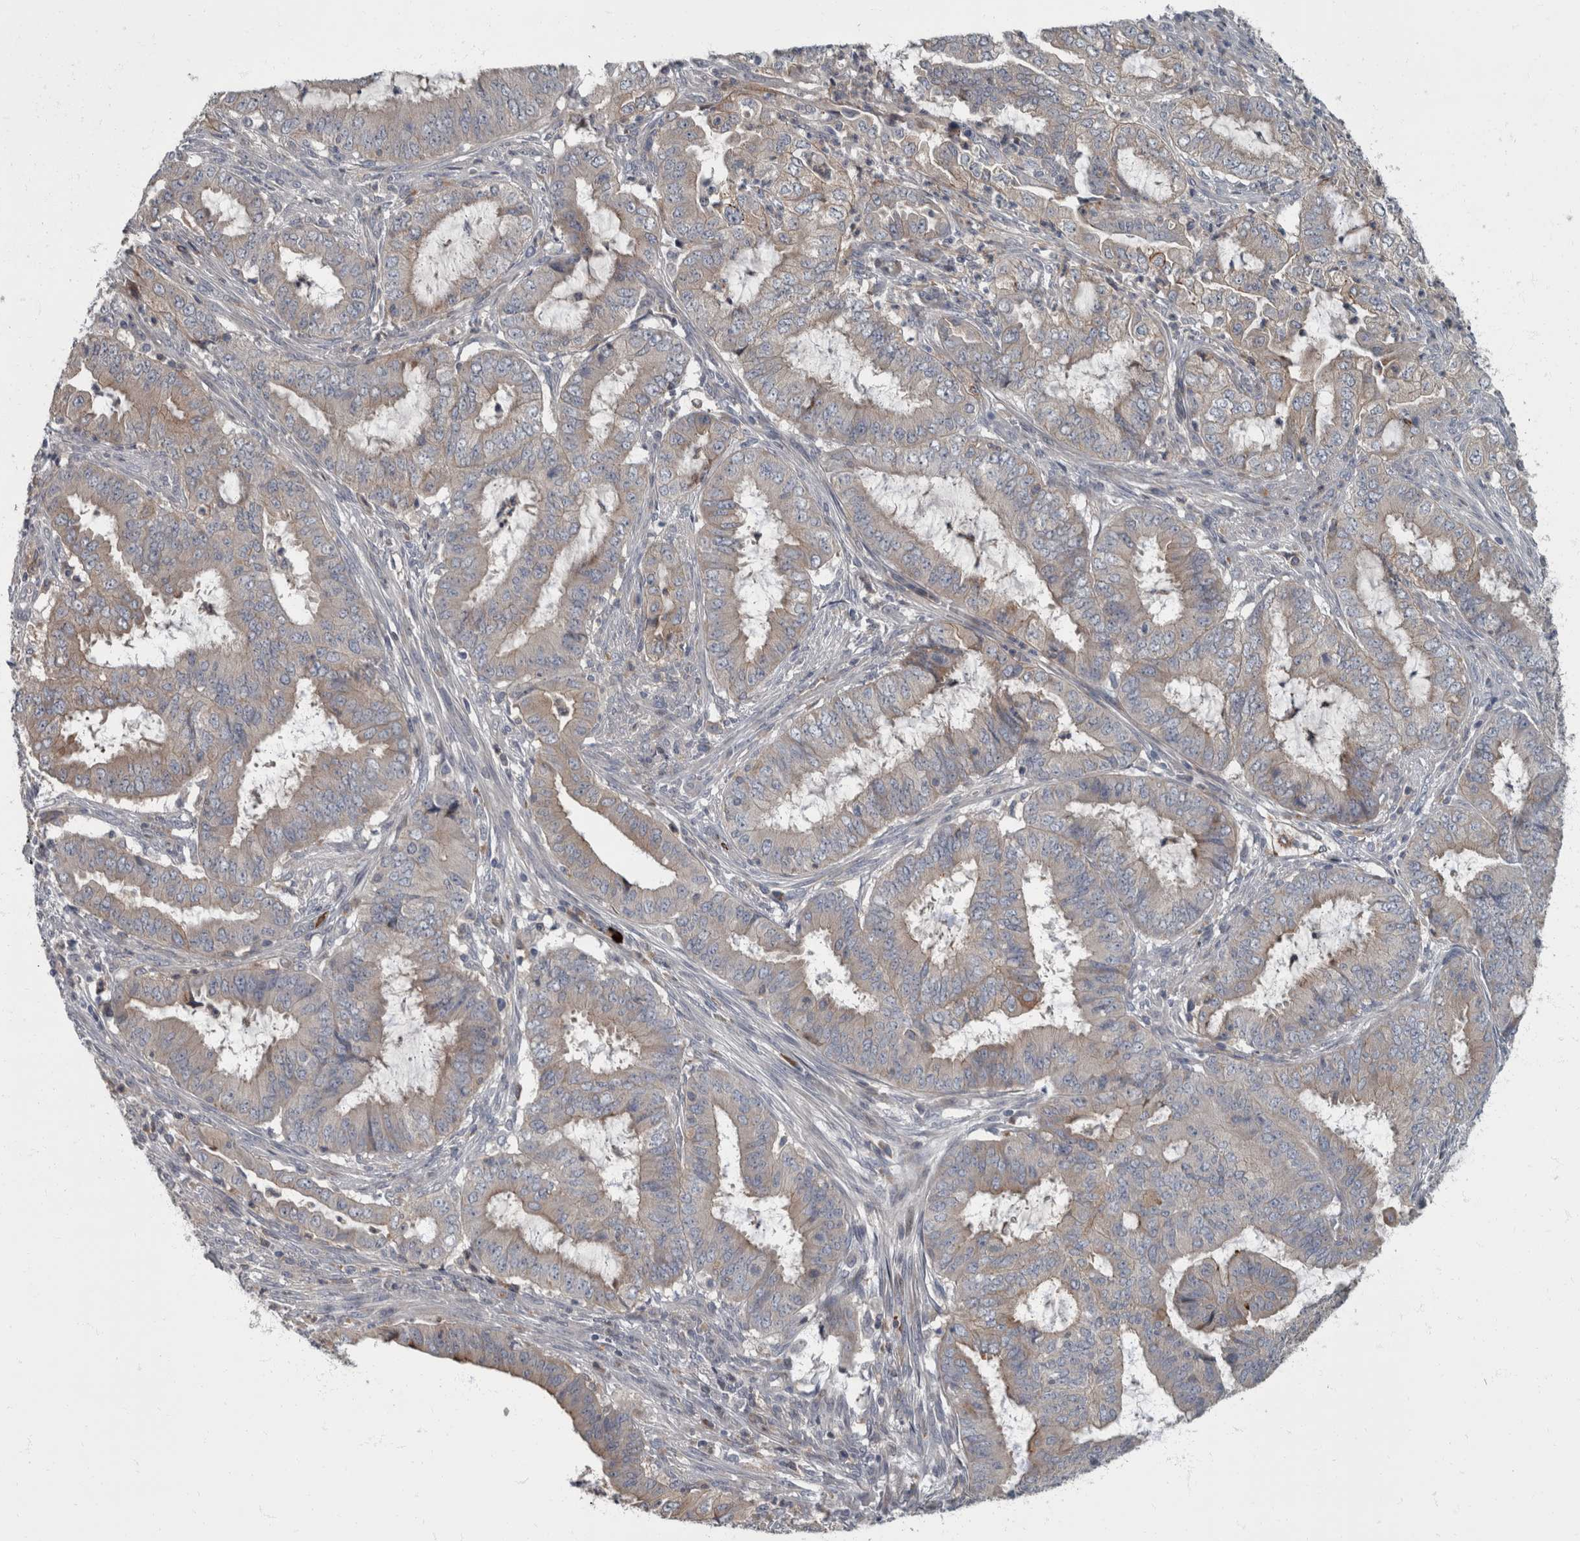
{"staining": {"intensity": "weak", "quantity": "25%-75%", "location": "cytoplasmic/membranous"}, "tissue": "endometrial cancer", "cell_type": "Tumor cells", "image_type": "cancer", "snomed": [{"axis": "morphology", "description": "Adenocarcinoma, NOS"}, {"axis": "topography", "description": "Endometrium"}], "caption": "Human endometrial cancer (adenocarcinoma) stained with a protein marker reveals weak staining in tumor cells.", "gene": "CDC42BPG", "patient": {"sex": "female", "age": 51}}